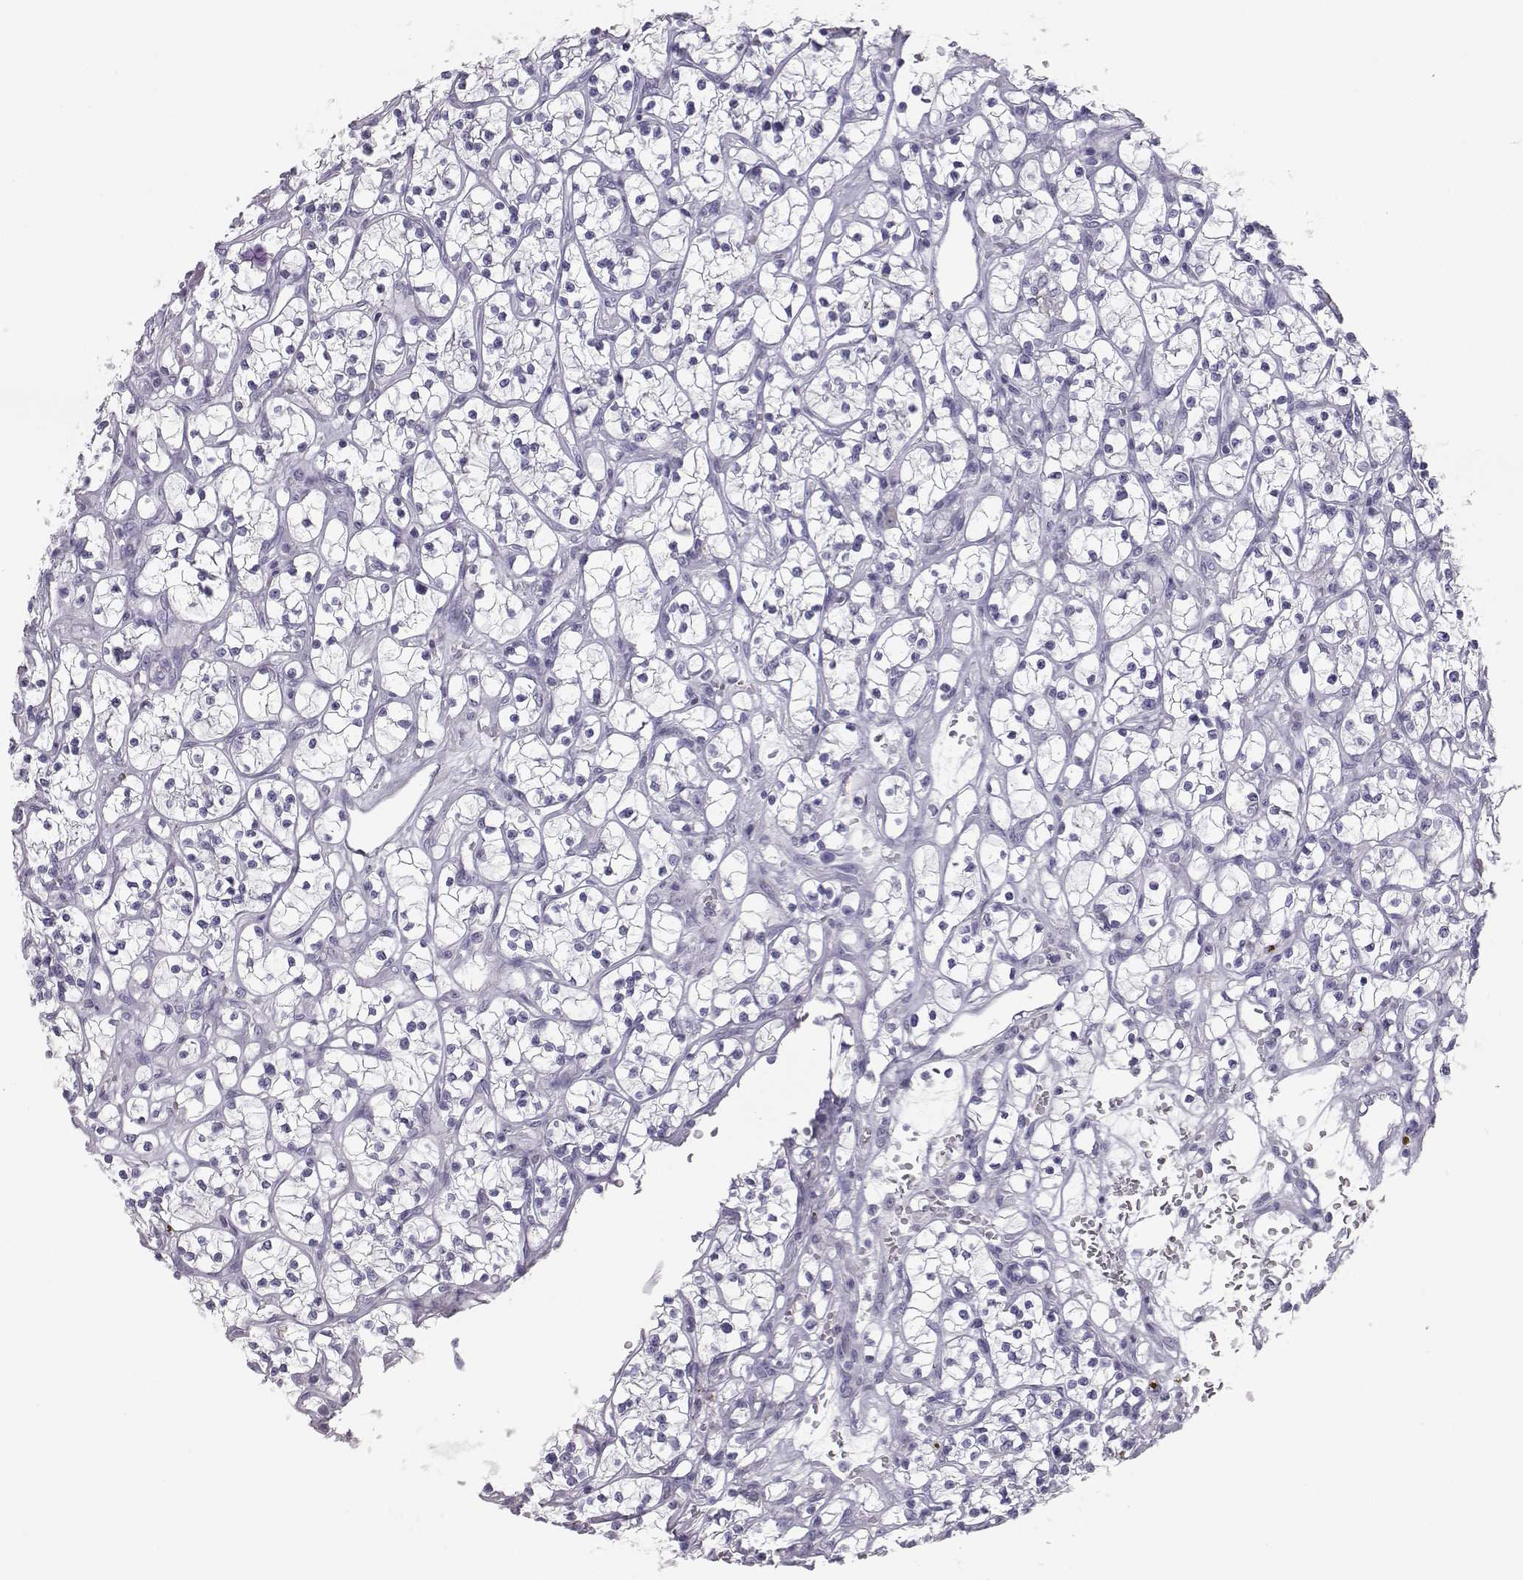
{"staining": {"intensity": "negative", "quantity": "none", "location": "none"}, "tissue": "renal cancer", "cell_type": "Tumor cells", "image_type": "cancer", "snomed": [{"axis": "morphology", "description": "Adenocarcinoma, NOS"}, {"axis": "topography", "description": "Kidney"}], "caption": "Protein analysis of adenocarcinoma (renal) demonstrates no significant staining in tumor cells. (Brightfield microscopy of DAB (3,3'-diaminobenzidine) IHC at high magnification).", "gene": "ITLN2", "patient": {"sex": "female", "age": 64}}